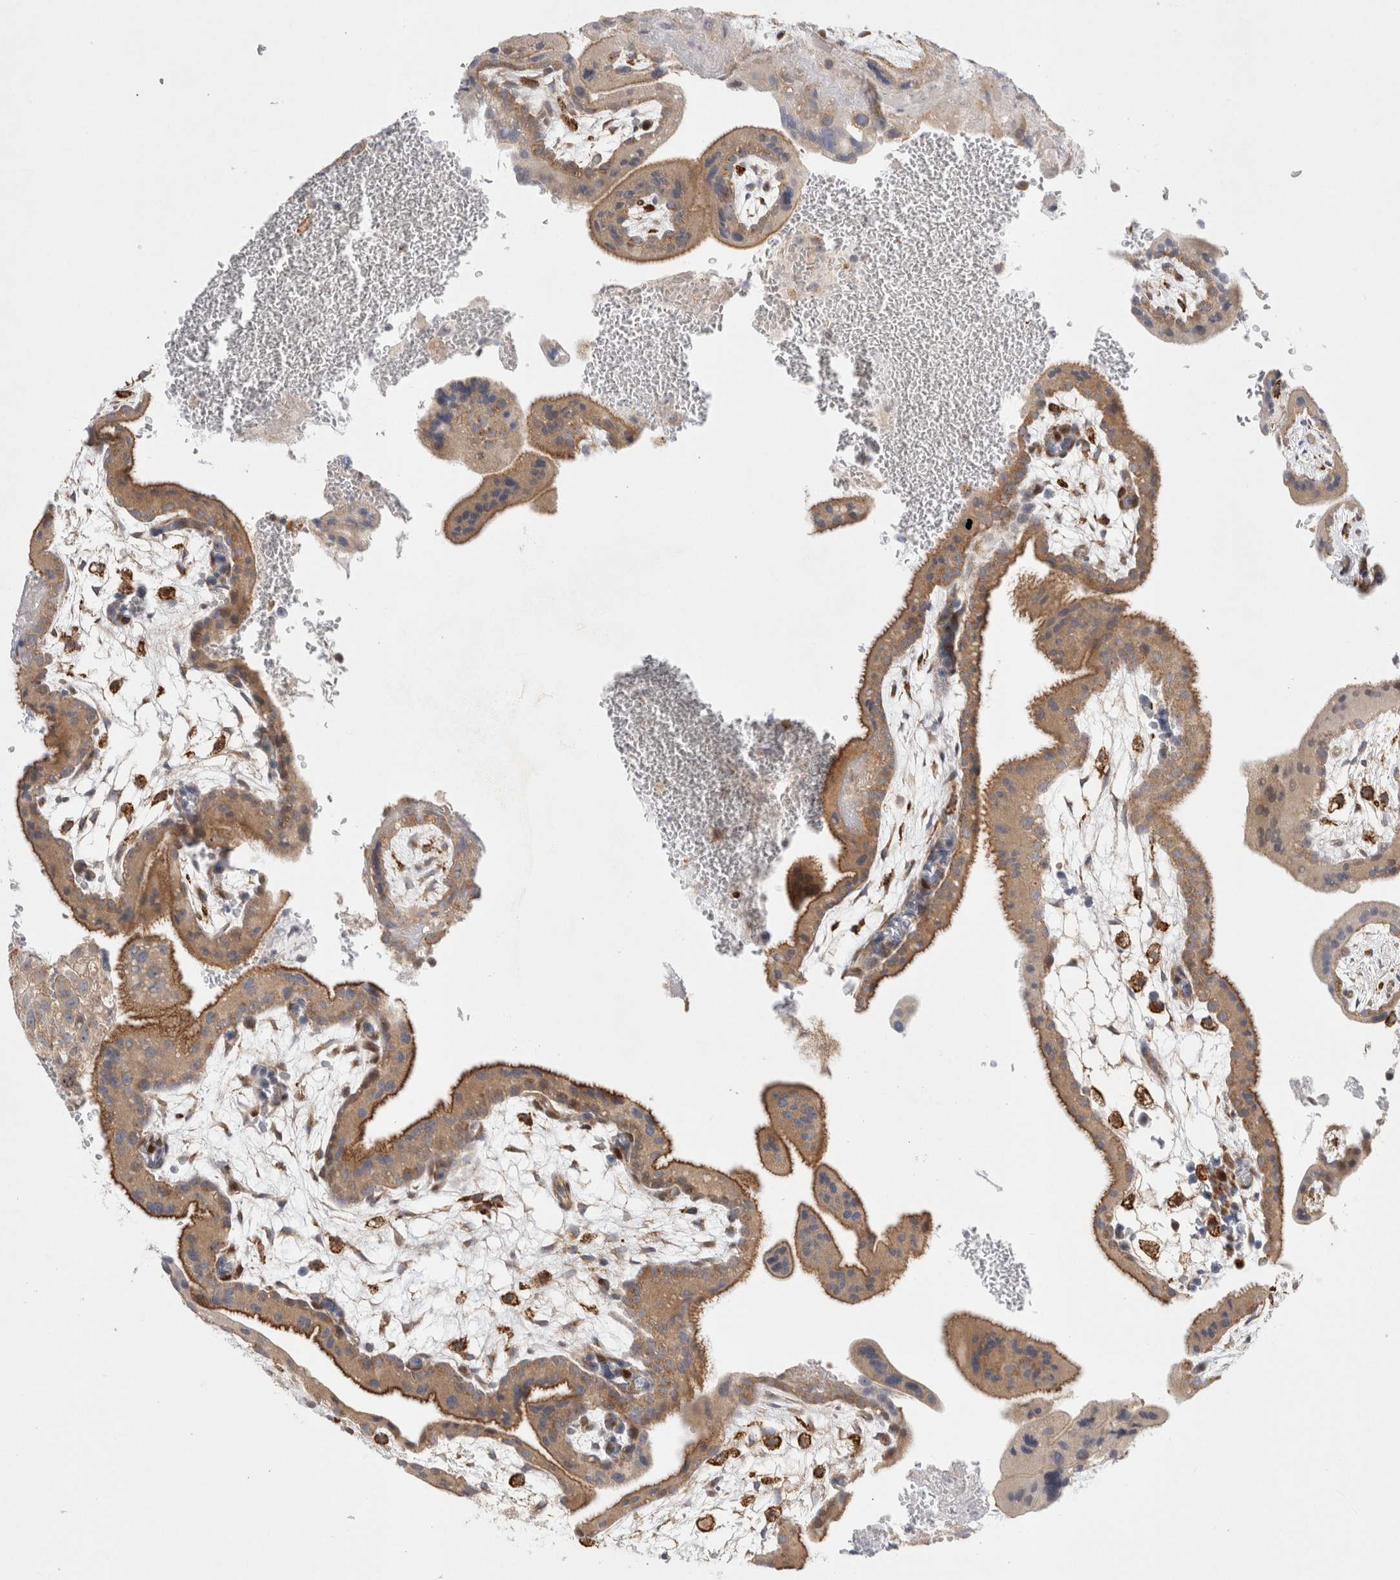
{"staining": {"intensity": "weak", "quantity": ">75%", "location": "cytoplasmic/membranous"}, "tissue": "placenta", "cell_type": "Decidual cells", "image_type": "normal", "snomed": [{"axis": "morphology", "description": "Normal tissue, NOS"}, {"axis": "topography", "description": "Placenta"}], "caption": "This photomicrograph exhibits IHC staining of normal placenta, with low weak cytoplasmic/membranous staining in approximately >75% of decidual cells.", "gene": "CDCA7L", "patient": {"sex": "female", "age": 35}}